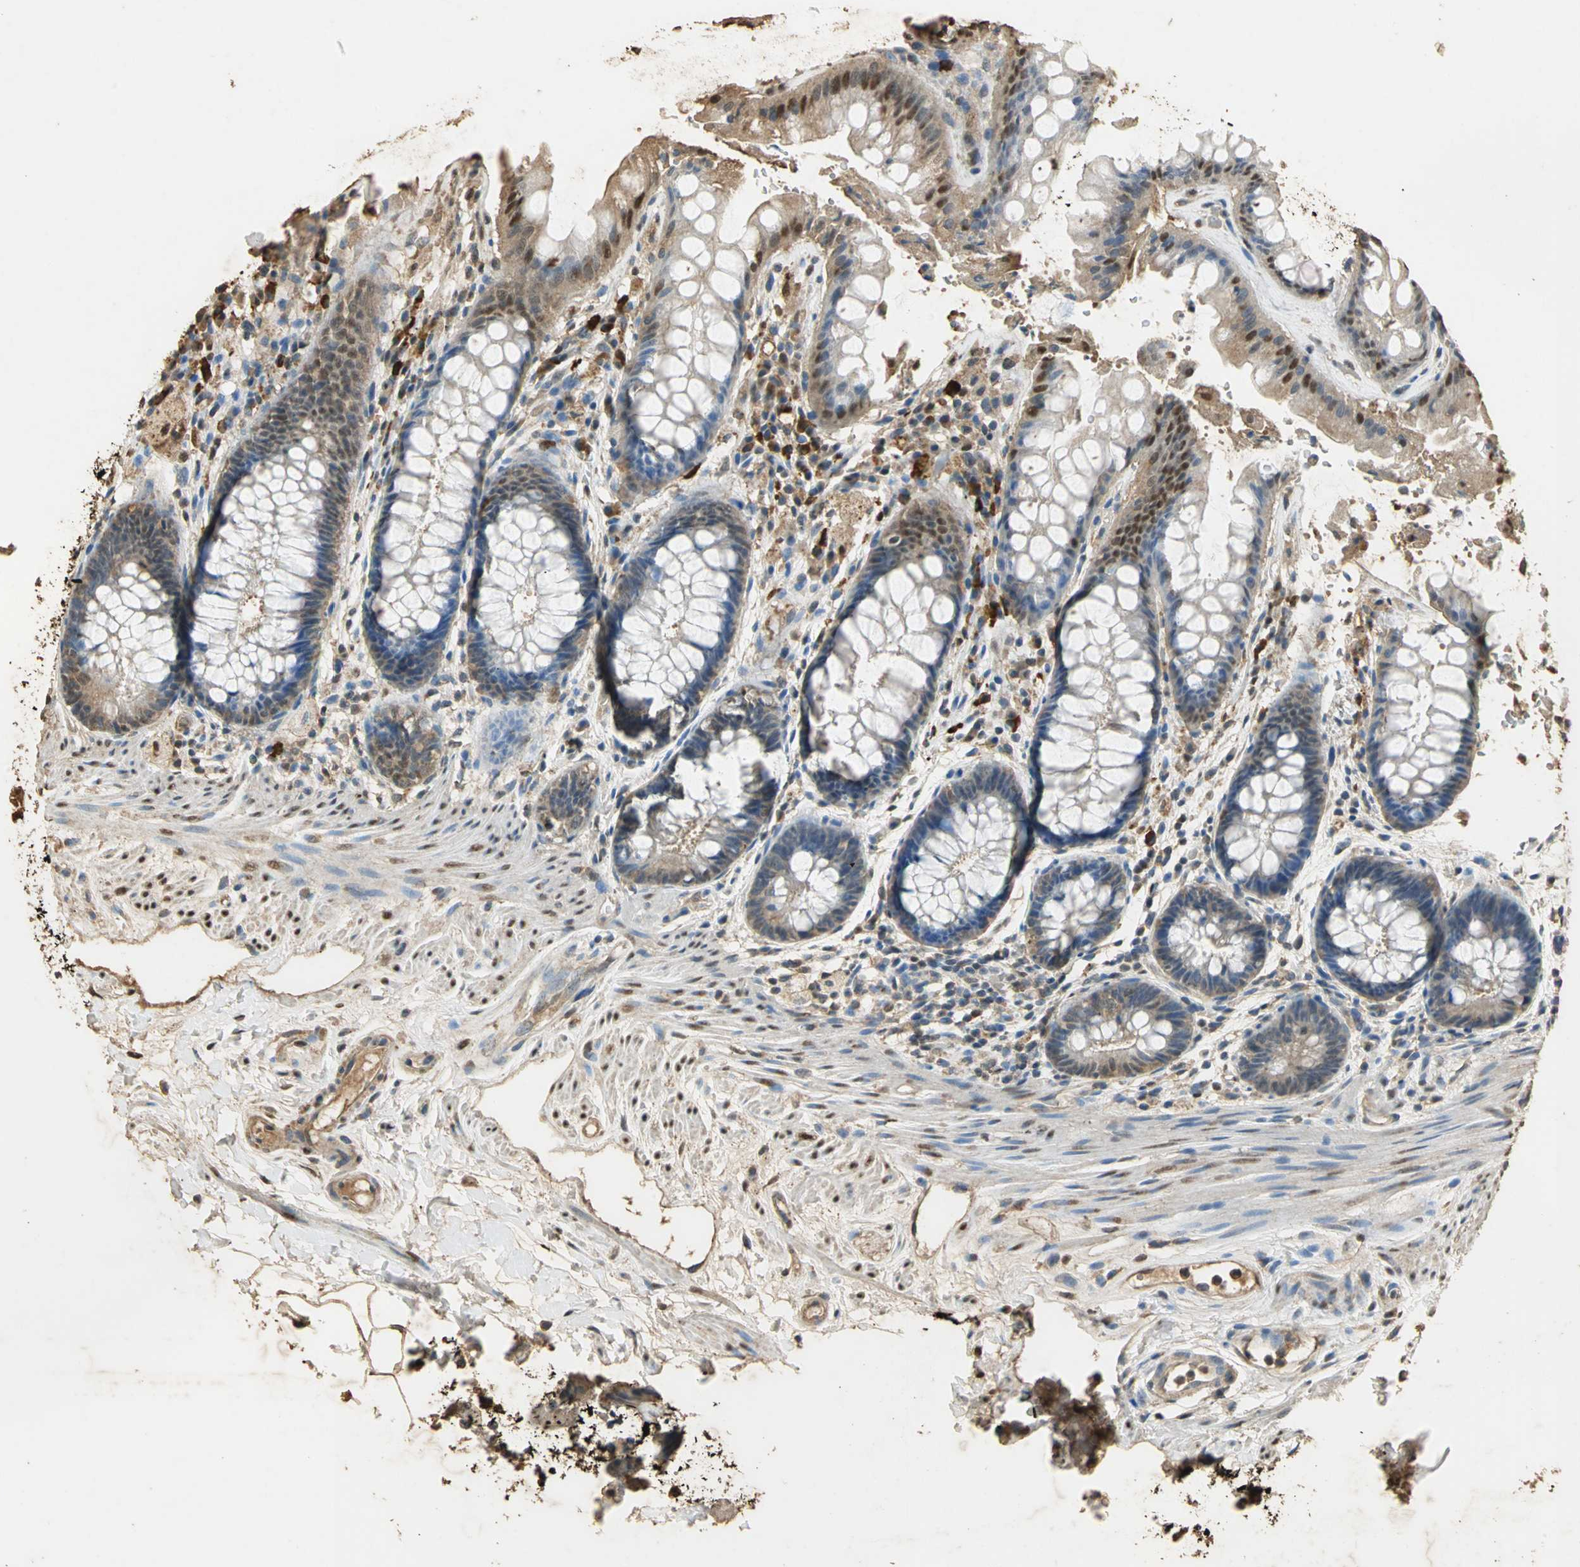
{"staining": {"intensity": "moderate", "quantity": ">75%", "location": "cytoplasmic/membranous"}, "tissue": "rectum", "cell_type": "Glandular cells", "image_type": "normal", "snomed": [{"axis": "morphology", "description": "Normal tissue, NOS"}, {"axis": "topography", "description": "Rectum"}], "caption": "This image demonstrates IHC staining of normal rectum, with medium moderate cytoplasmic/membranous staining in about >75% of glandular cells.", "gene": "GAPDH", "patient": {"sex": "female", "age": 46}}